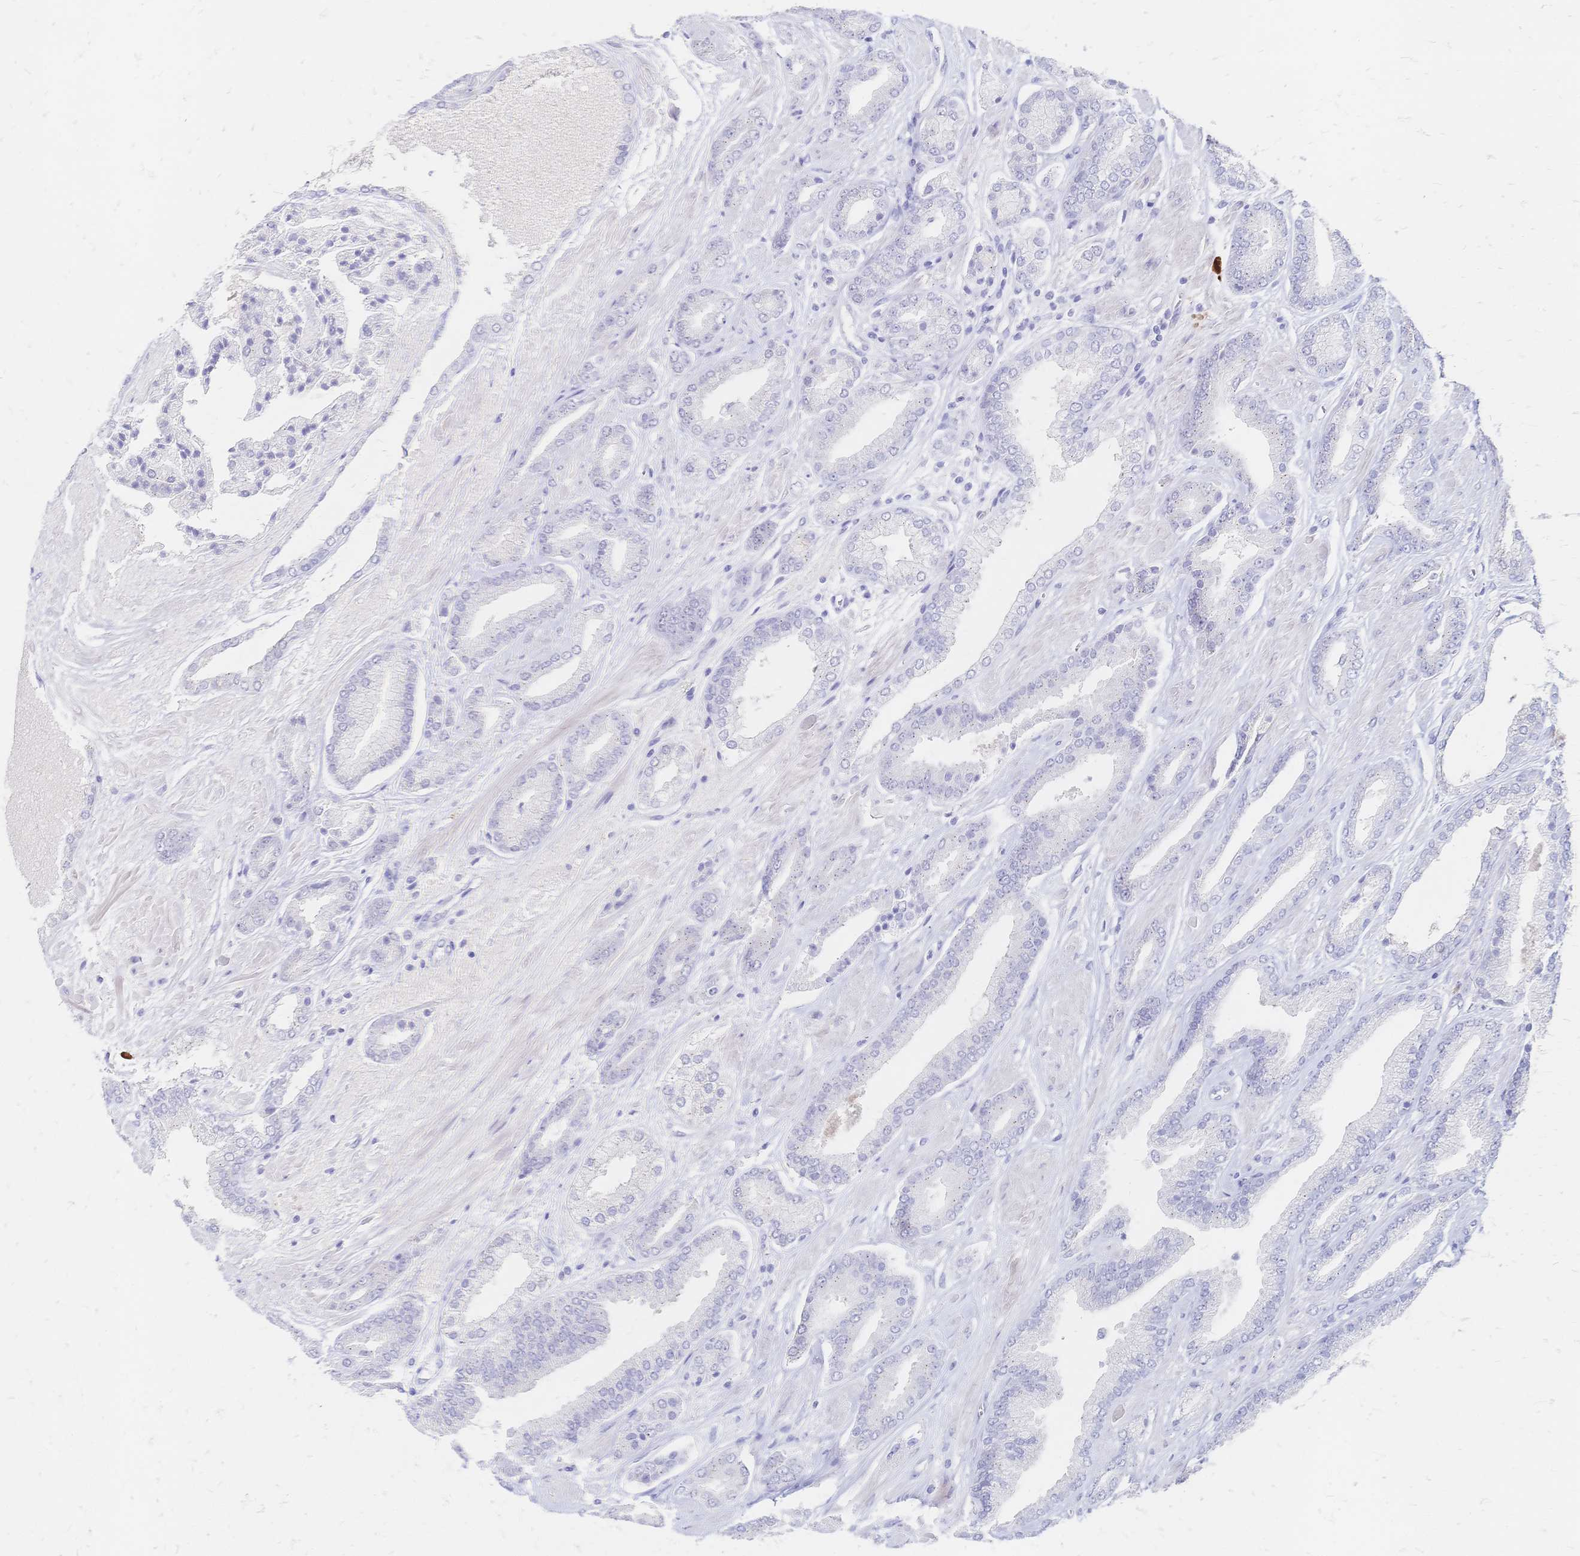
{"staining": {"intensity": "negative", "quantity": "none", "location": "none"}, "tissue": "prostate cancer", "cell_type": "Tumor cells", "image_type": "cancer", "snomed": [{"axis": "morphology", "description": "Adenocarcinoma, High grade"}, {"axis": "topography", "description": "Prostate"}], "caption": "Immunohistochemical staining of human adenocarcinoma (high-grade) (prostate) demonstrates no significant positivity in tumor cells.", "gene": "PSORS1C2", "patient": {"sex": "male", "age": 56}}